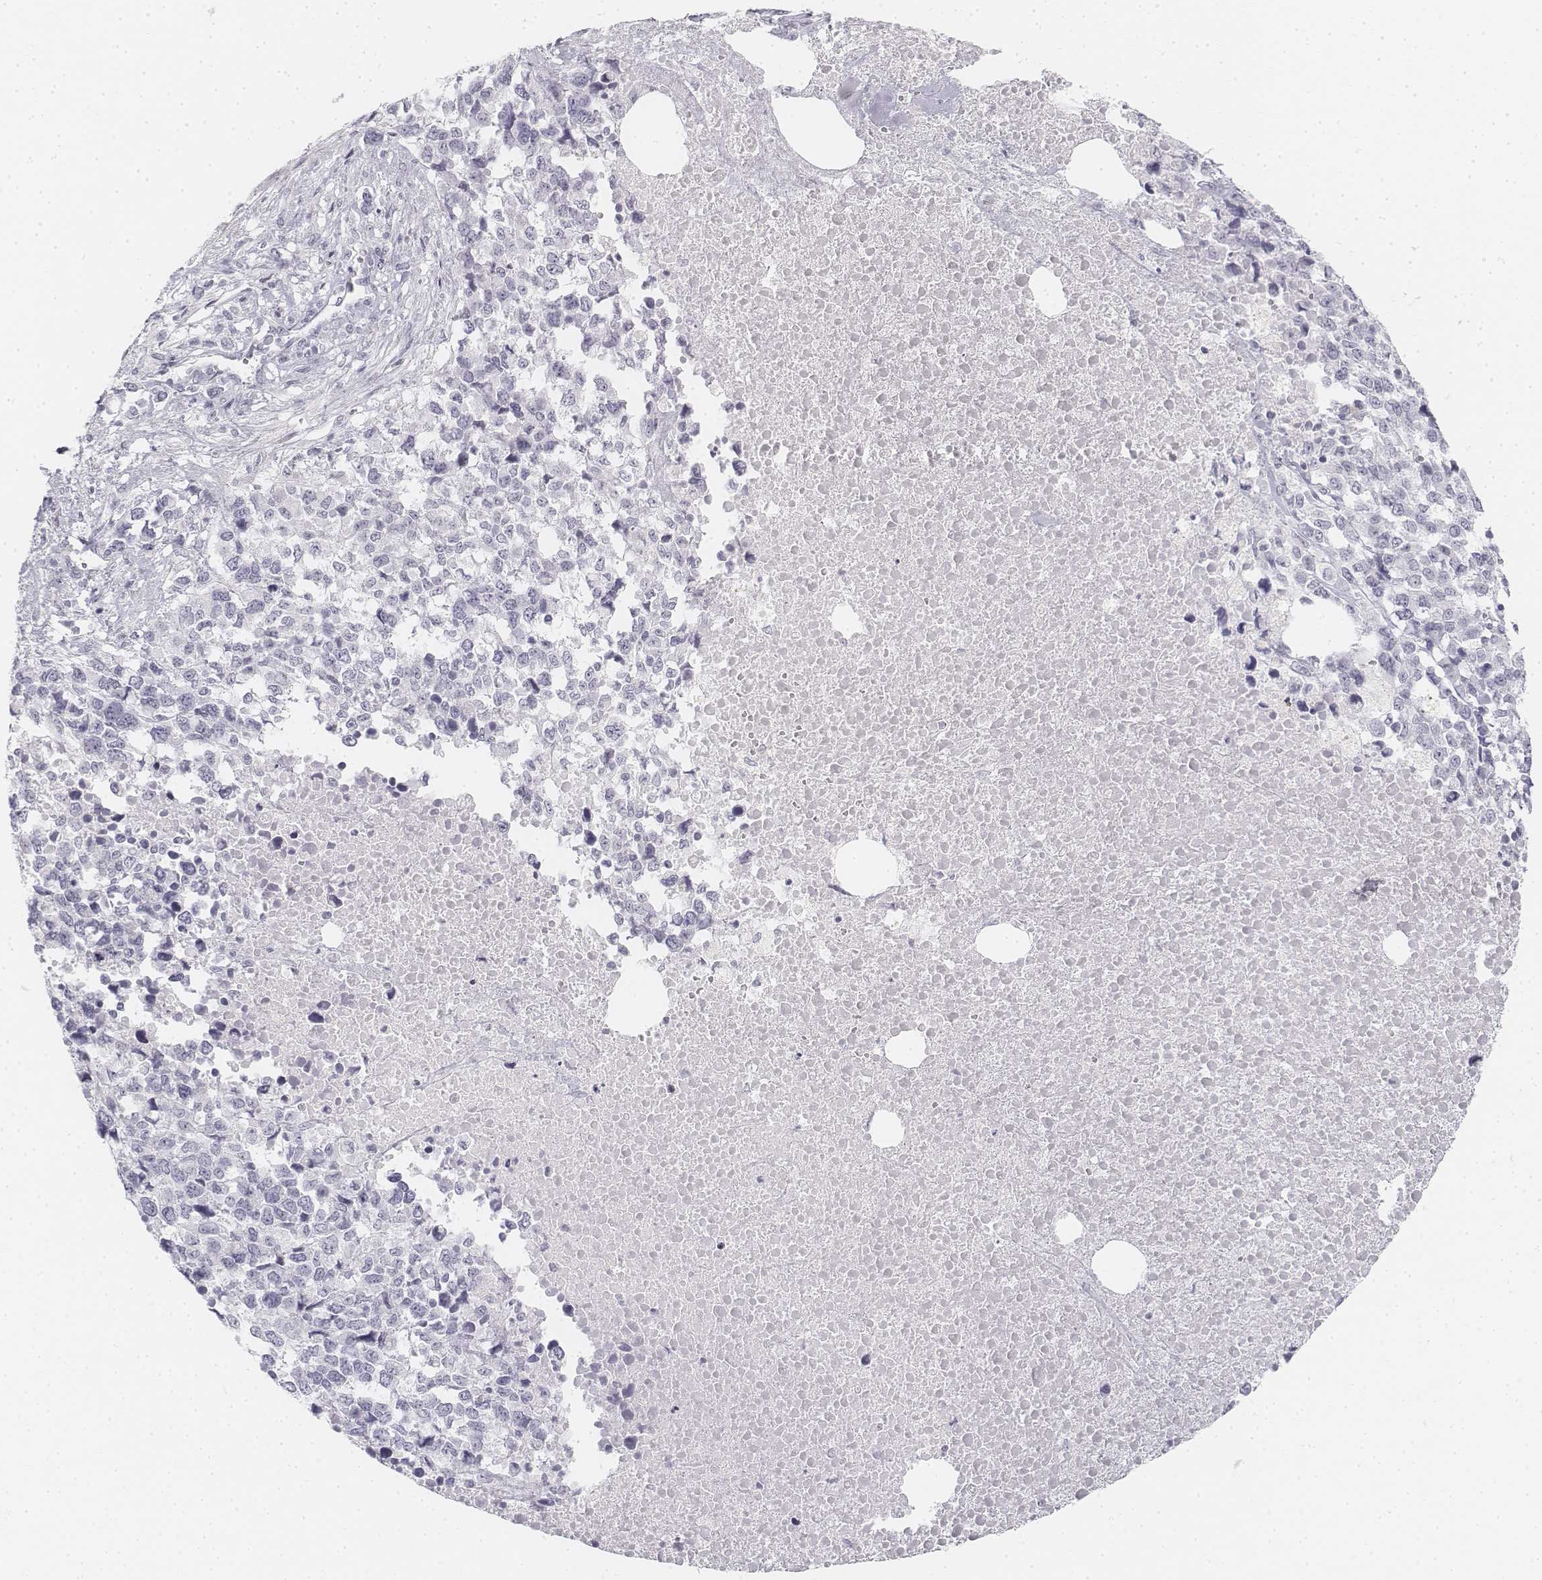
{"staining": {"intensity": "negative", "quantity": "none", "location": "none"}, "tissue": "melanoma", "cell_type": "Tumor cells", "image_type": "cancer", "snomed": [{"axis": "morphology", "description": "Malignant melanoma, Metastatic site"}, {"axis": "topography", "description": "Skin"}], "caption": "Tumor cells are negative for protein expression in human malignant melanoma (metastatic site).", "gene": "KRT25", "patient": {"sex": "male", "age": 84}}